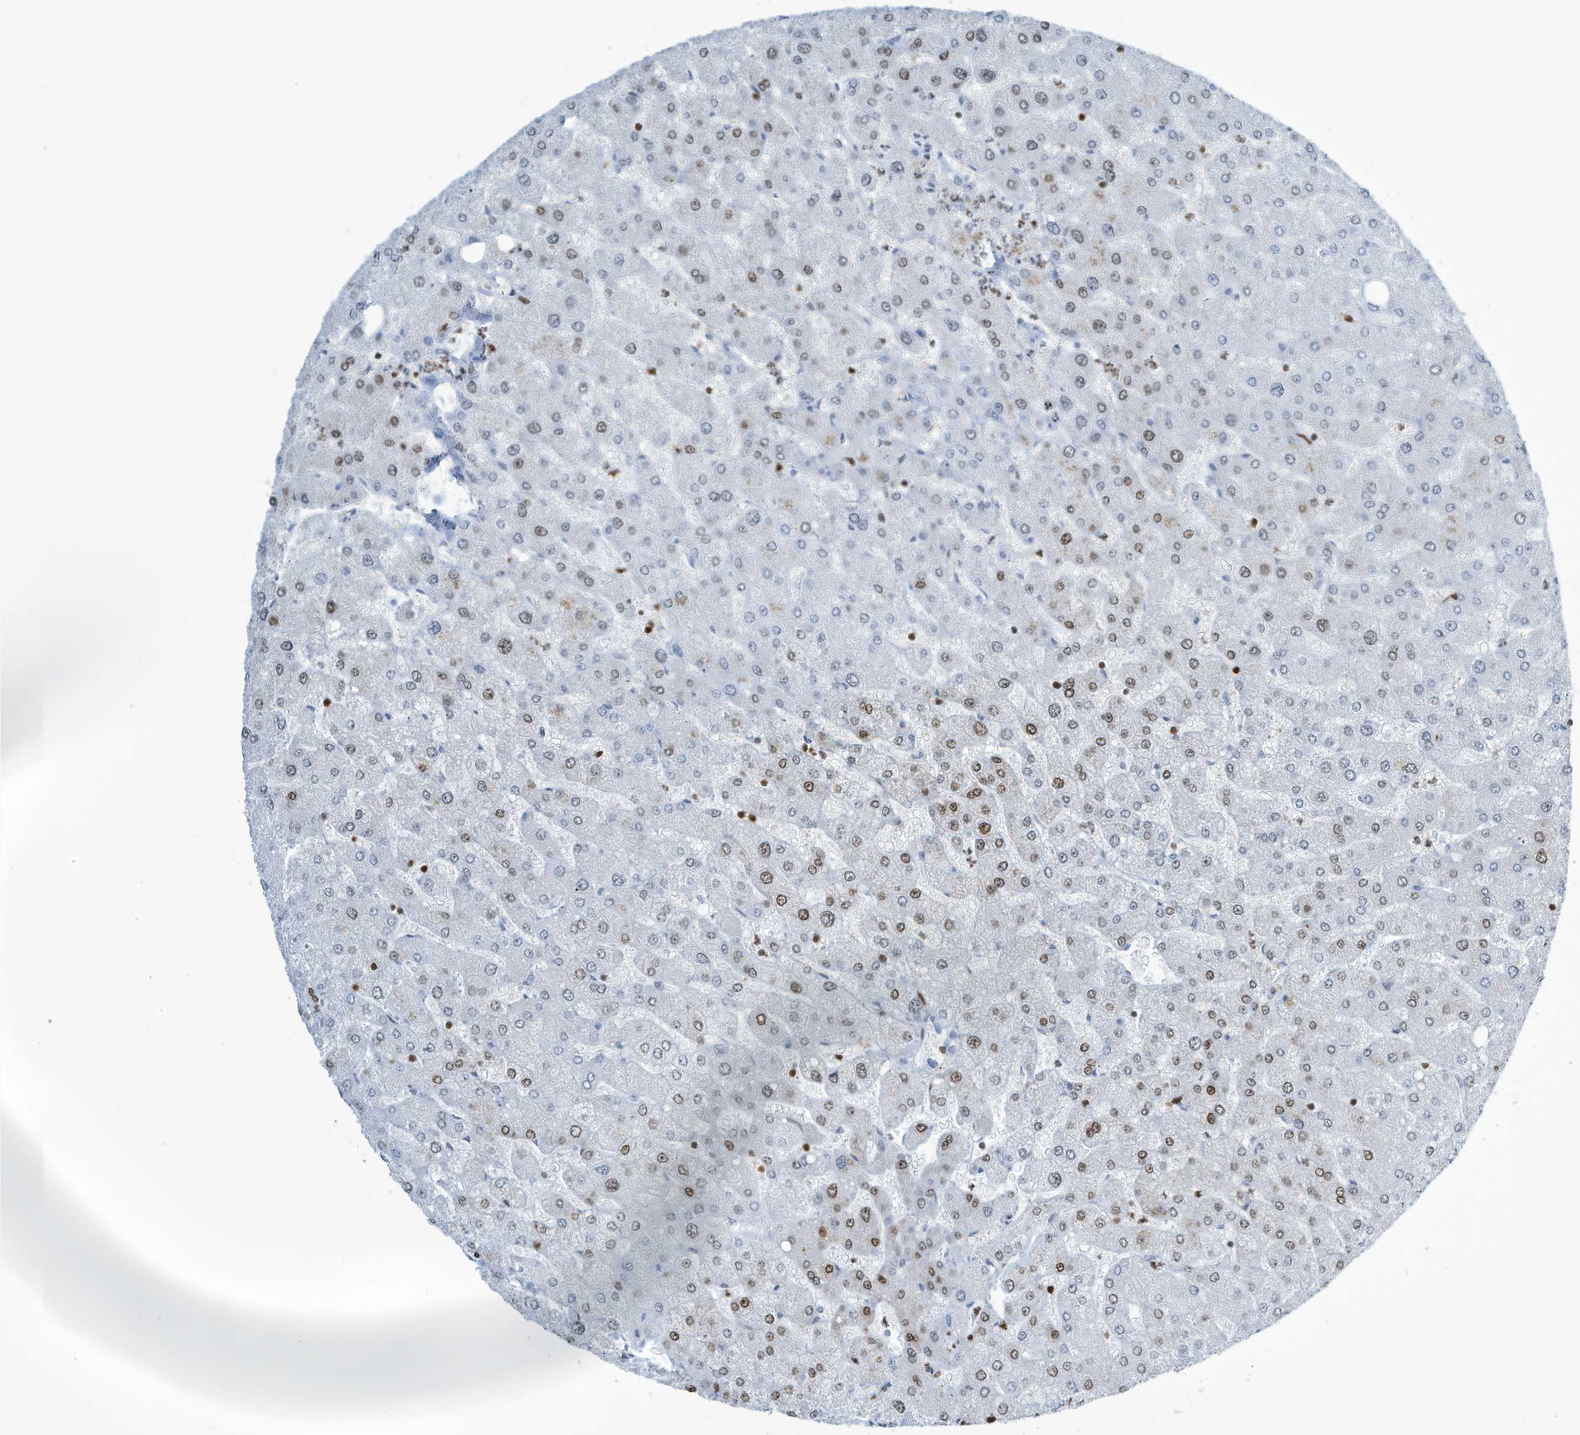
{"staining": {"intensity": "moderate", "quantity": "25%-75%", "location": "nuclear"}, "tissue": "liver", "cell_type": "Cholangiocytes", "image_type": "normal", "snomed": [{"axis": "morphology", "description": "Normal tissue, NOS"}, {"axis": "topography", "description": "Liver"}], "caption": "A brown stain shows moderate nuclear staining of a protein in cholangiocytes of benign liver. (DAB (3,3'-diaminobenzidine) IHC, brown staining for protein, blue staining for nuclei).", "gene": "ENSG00000257390", "patient": {"sex": "male", "age": 55}}